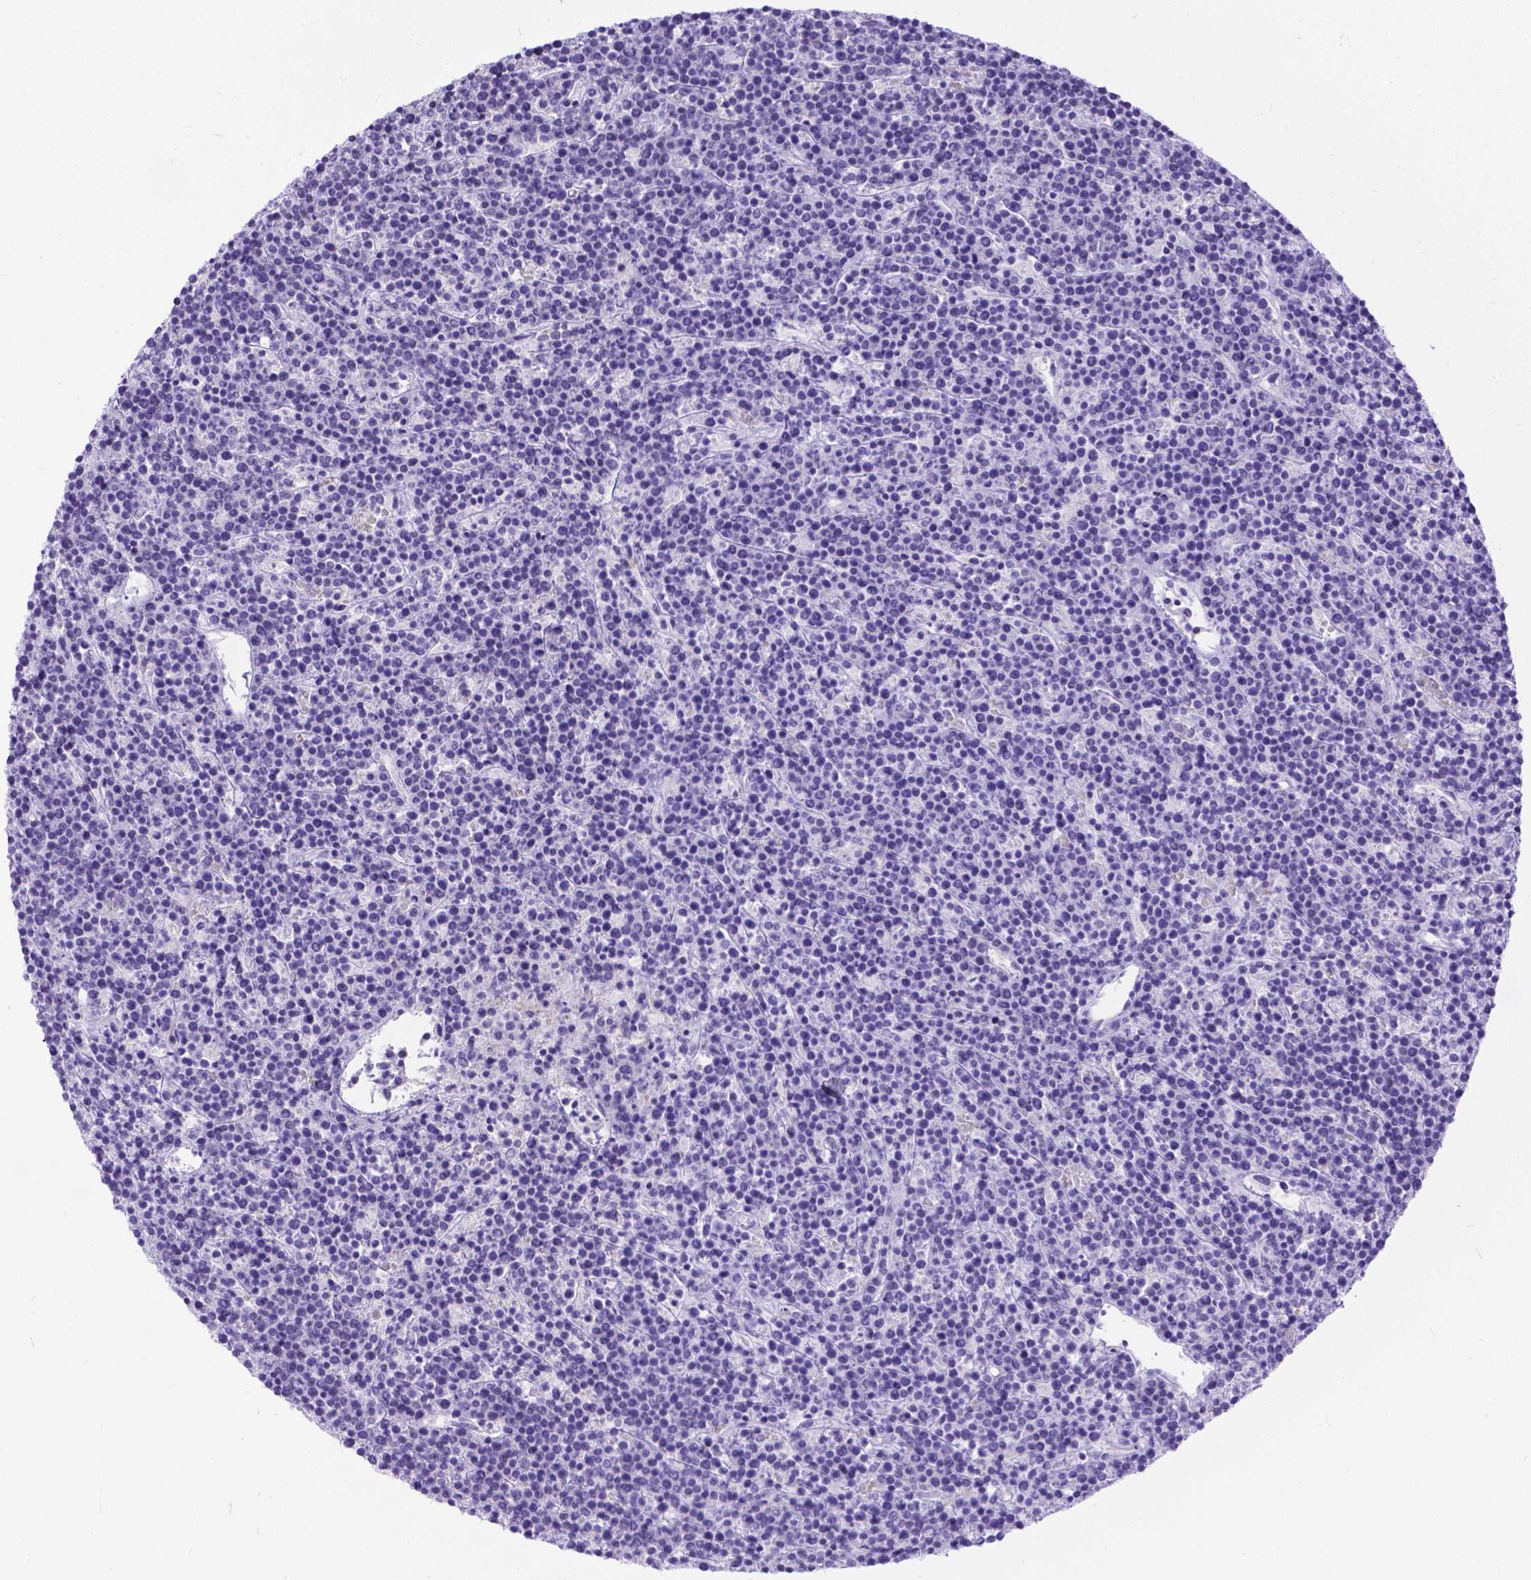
{"staining": {"intensity": "negative", "quantity": "none", "location": "none"}, "tissue": "lymphoma", "cell_type": "Tumor cells", "image_type": "cancer", "snomed": [{"axis": "morphology", "description": "Malignant lymphoma, non-Hodgkin's type, High grade"}, {"axis": "topography", "description": "Ovary"}], "caption": "An IHC image of high-grade malignant lymphoma, non-Hodgkin's type is shown. There is no staining in tumor cells of high-grade malignant lymphoma, non-Hodgkin's type.", "gene": "TMEM169", "patient": {"sex": "female", "age": 56}}